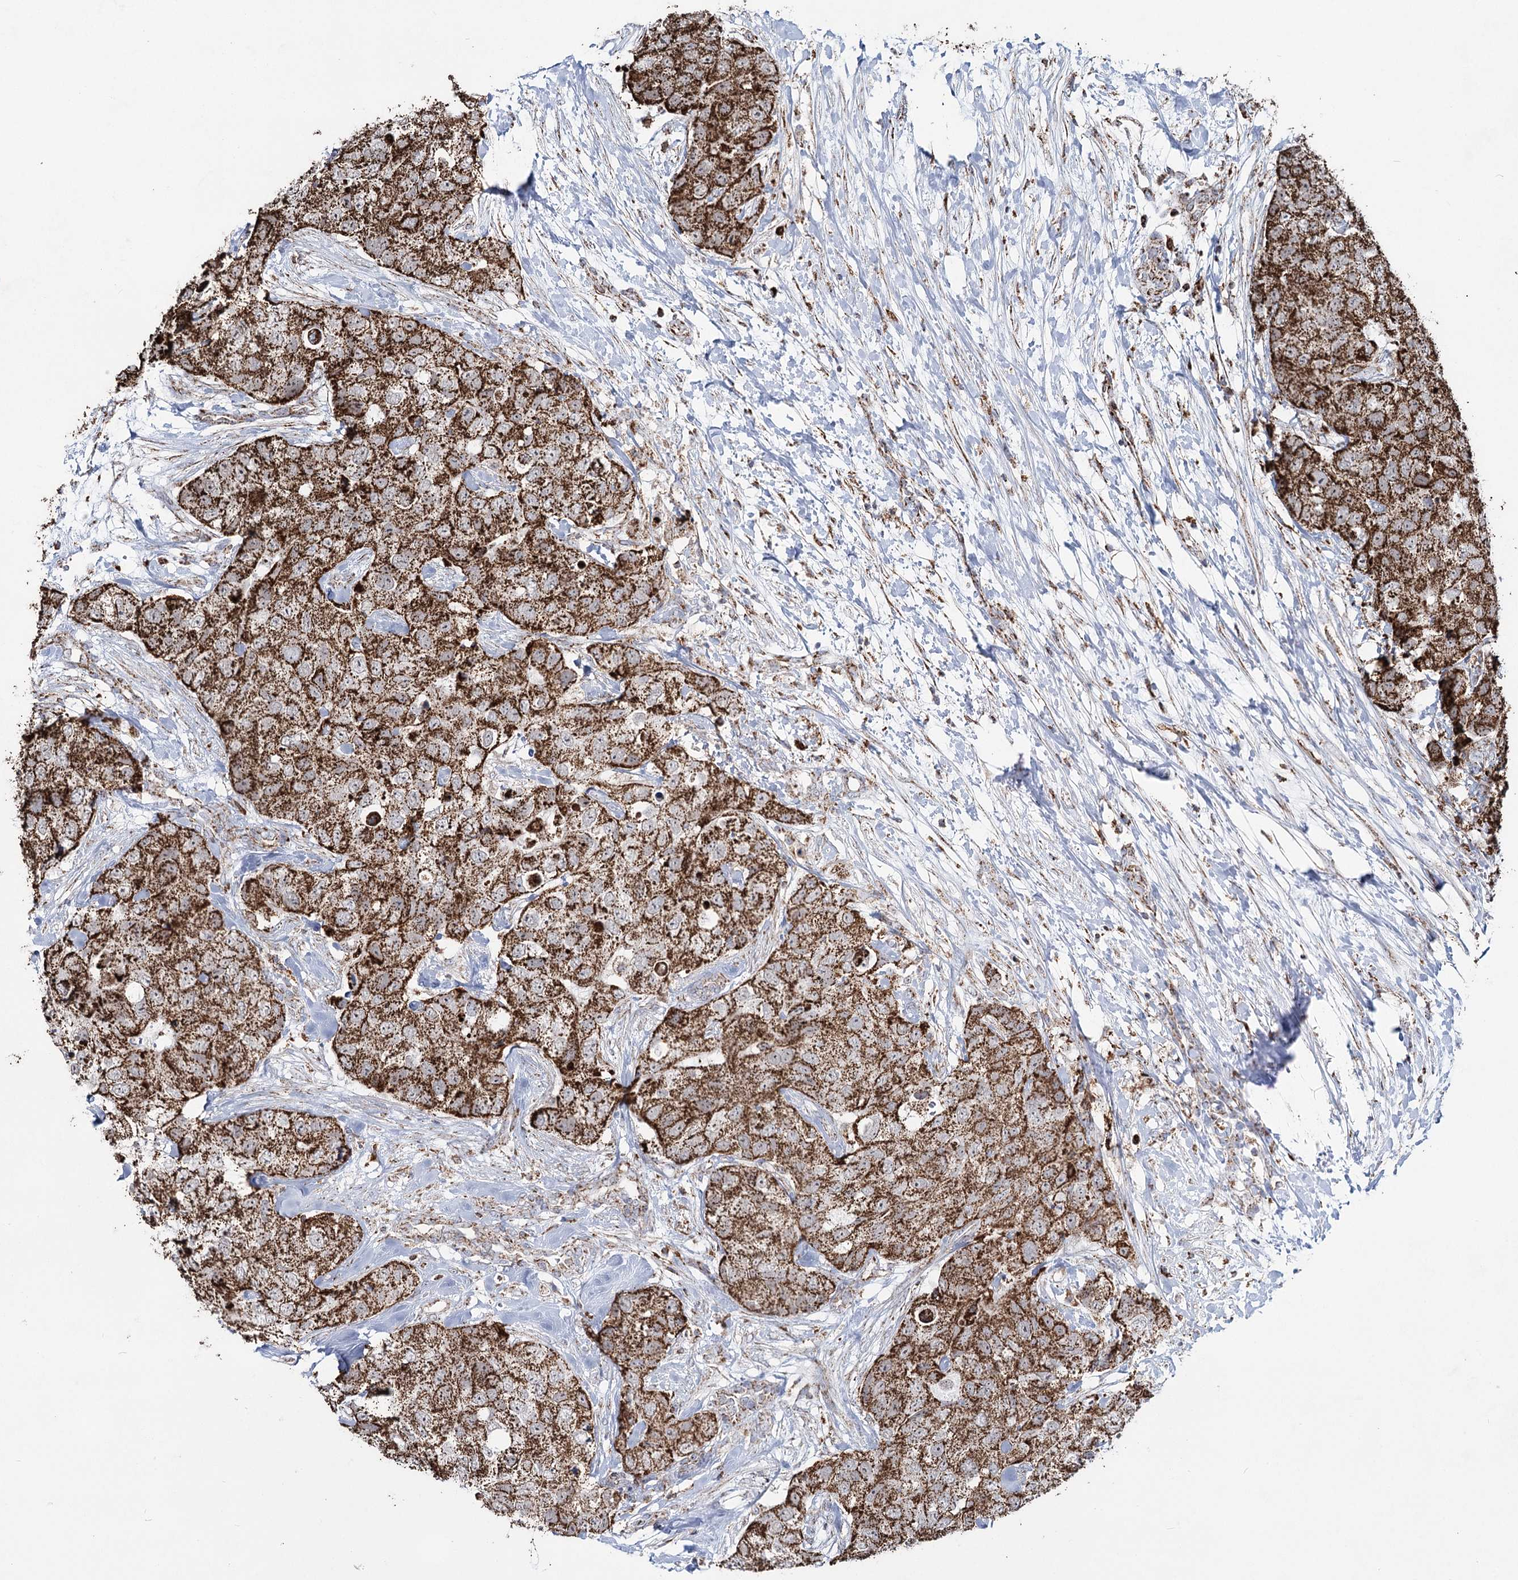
{"staining": {"intensity": "strong", "quantity": ">75%", "location": "cytoplasmic/membranous"}, "tissue": "breast cancer", "cell_type": "Tumor cells", "image_type": "cancer", "snomed": [{"axis": "morphology", "description": "Duct carcinoma"}, {"axis": "topography", "description": "Breast"}], "caption": "Tumor cells exhibit strong cytoplasmic/membranous positivity in approximately >75% of cells in breast cancer (intraductal carcinoma).", "gene": "CWF19L1", "patient": {"sex": "female", "age": 62}}